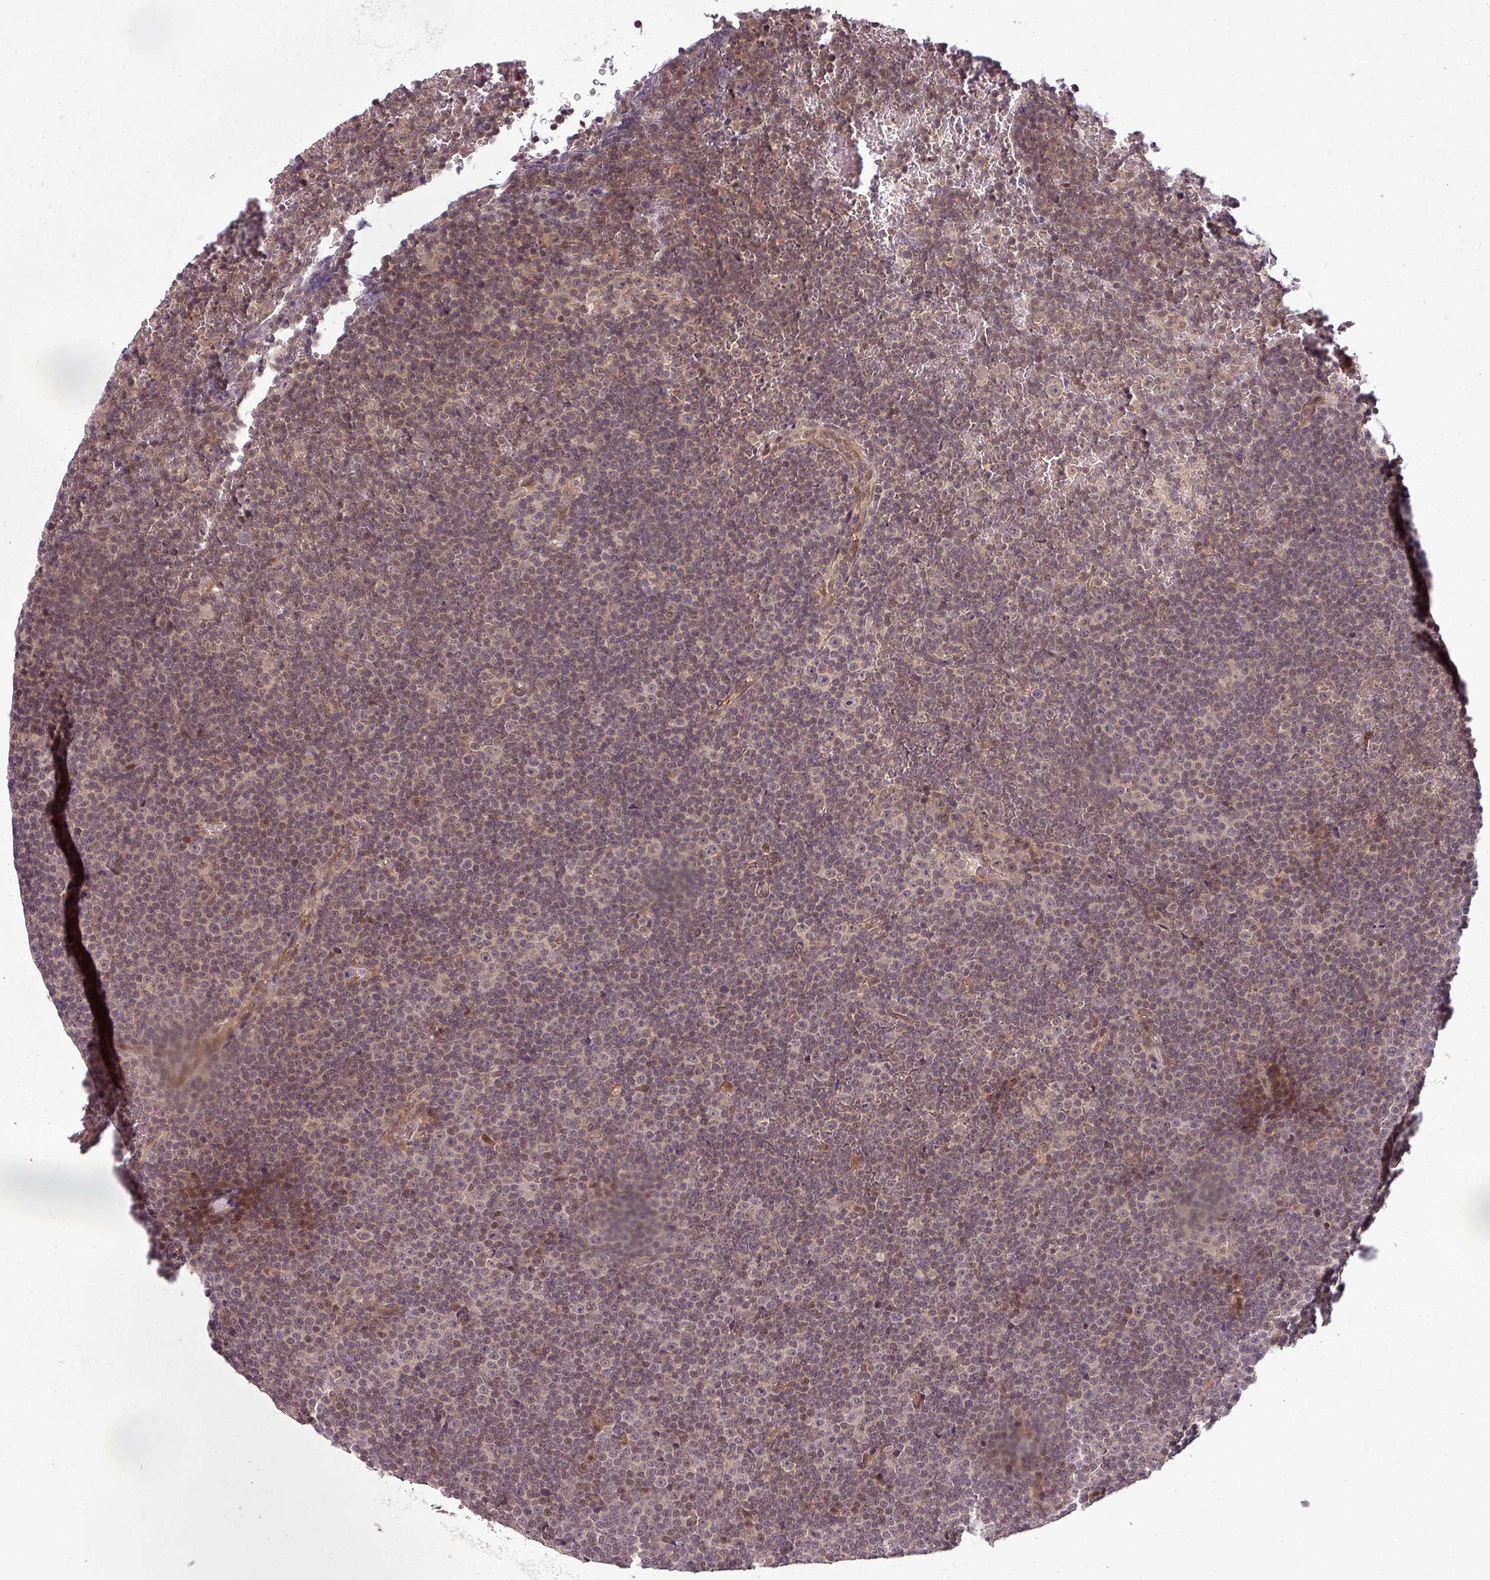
{"staining": {"intensity": "weak", "quantity": "25%-75%", "location": "cytoplasmic/membranous"}, "tissue": "lymphoma", "cell_type": "Tumor cells", "image_type": "cancer", "snomed": [{"axis": "morphology", "description": "Malignant lymphoma, non-Hodgkin's type, Low grade"}, {"axis": "topography", "description": "Lymph node"}], "caption": "Malignant lymphoma, non-Hodgkin's type (low-grade) stained with DAB immunohistochemistry (IHC) demonstrates low levels of weak cytoplasmic/membranous expression in approximately 25%-75% of tumor cells.", "gene": "CLIC1", "patient": {"sex": "female", "age": 67}}